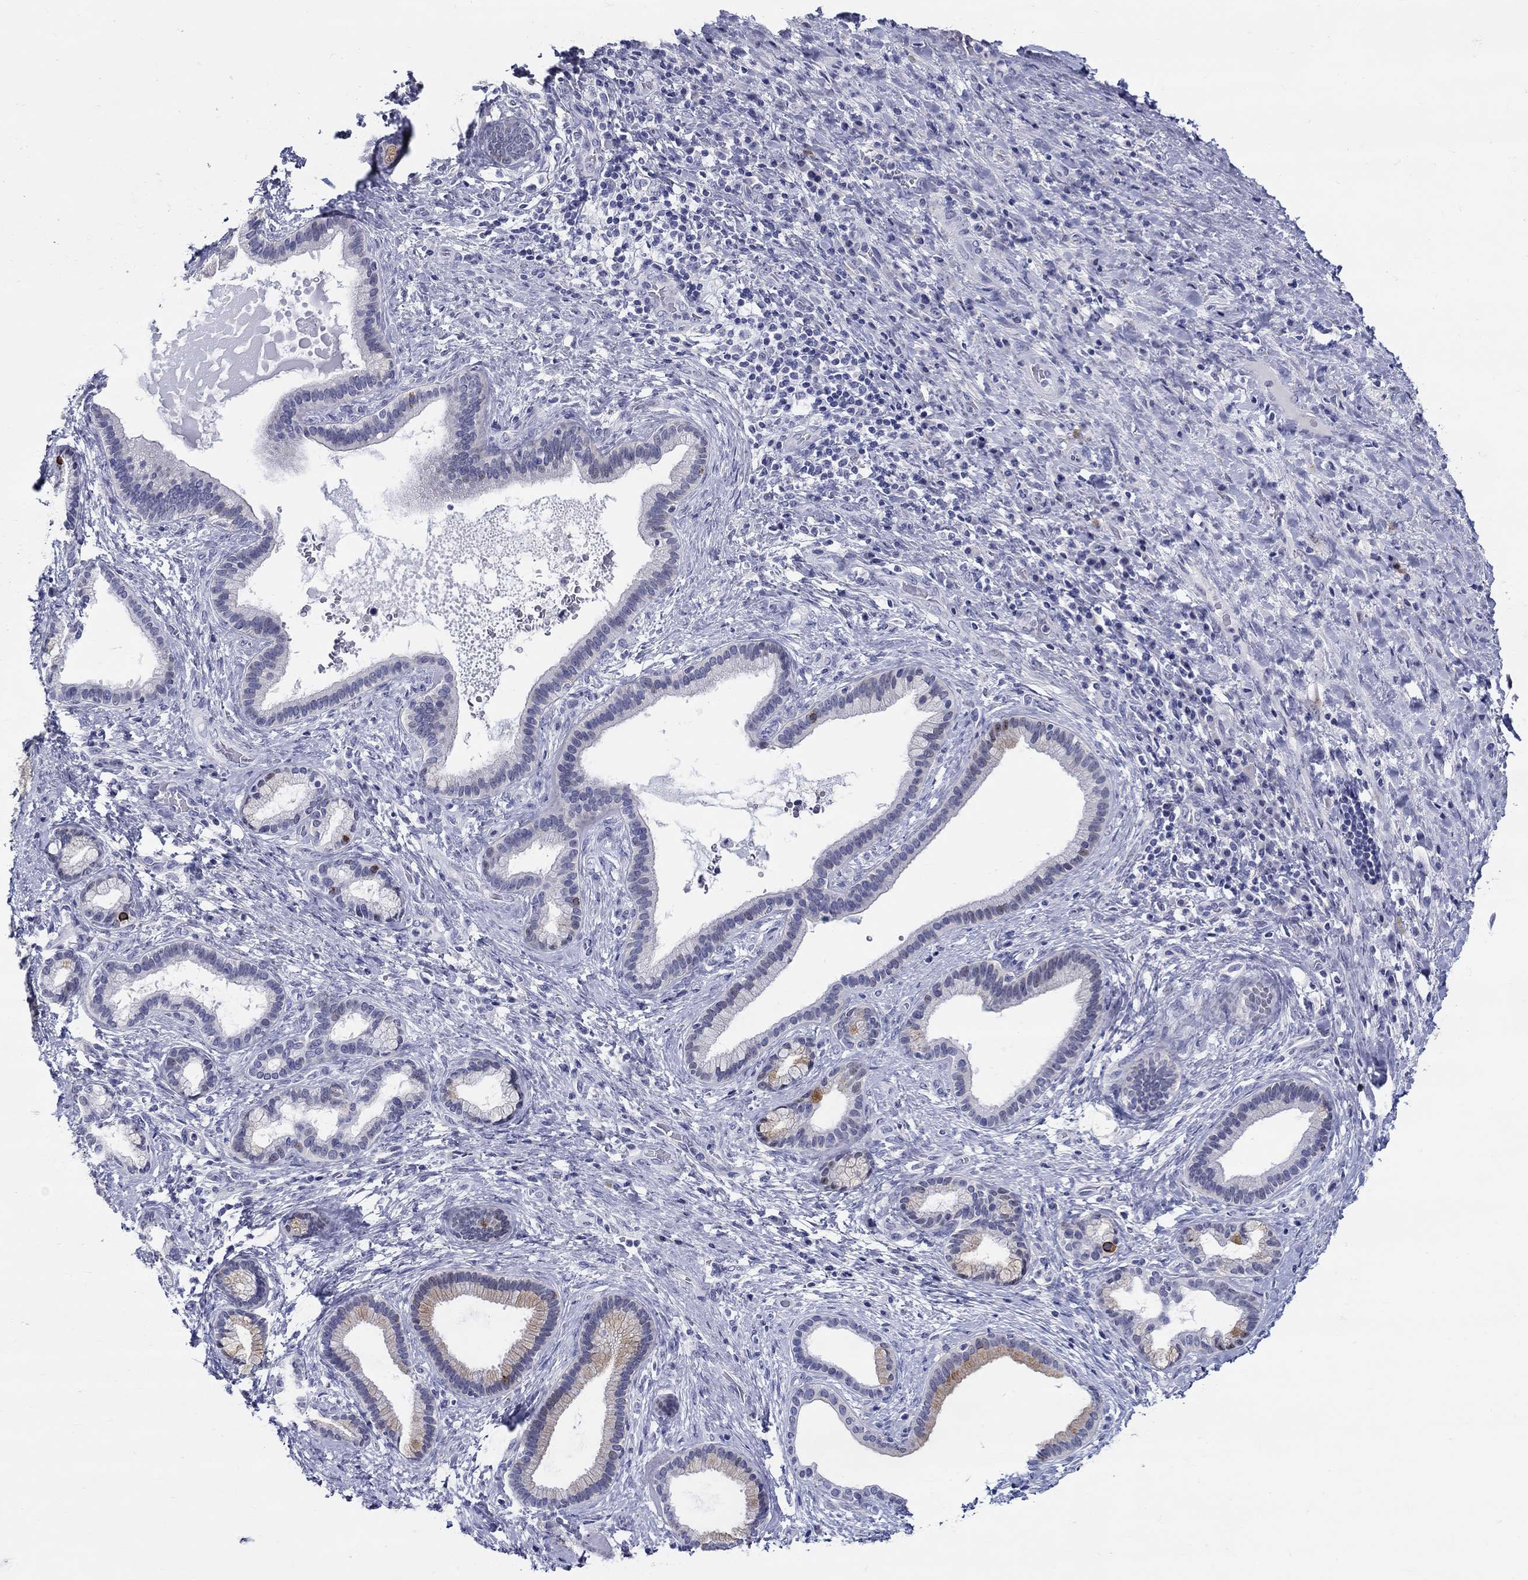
{"staining": {"intensity": "strong", "quantity": "<25%", "location": "cytoplasmic/membranous"}, "tissue": "liver cancer", "cell_type": "Tumor cells", "image_type": "cancer", "snomed": [{"axis": "morphology", "description": "Cholangiocarcinoma"}, {"axis": "topography", "description": "Liver"}], "caption": "Immunohistochemical staining of human liver cholangiocarcinoma demonstrates medium levels of strong cytoplasmic/membranous positivity in approximately <25% of tumor cells.", "gene": "CRYGS", "patient": {"sex": "female", "age": 73}}